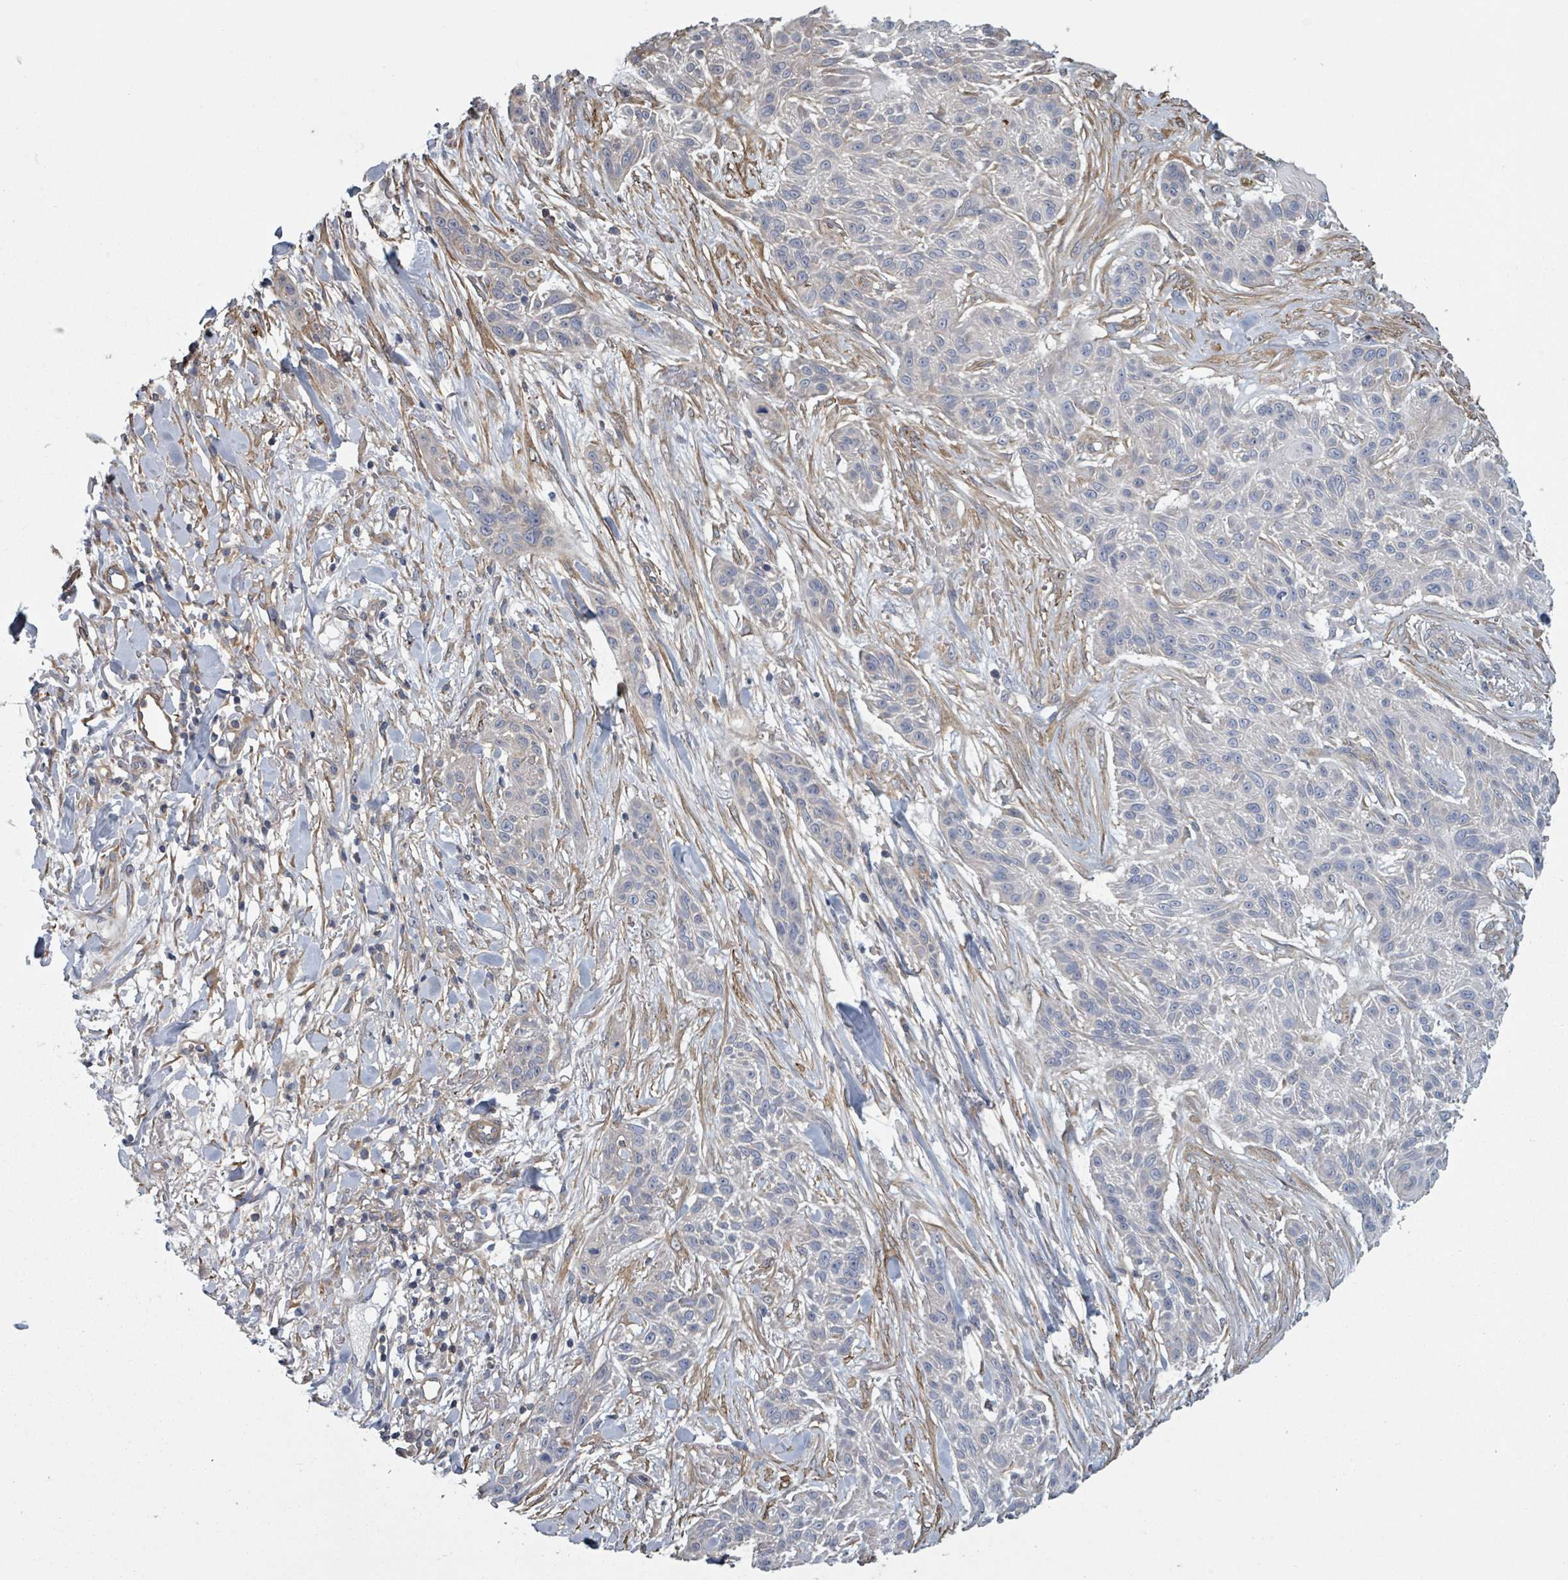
{"staining": {"intensity": "negative", "quantity": "none", "location": "none"}, "tissue": "skin cancer", "cell_type": "Tumor cells", "image_type": "cancer", "snomed": [{"axis": "morphology", "description": "Squamous cell carcinoma, NOS"}, {"axis": "topography", "description": "Skin"}], "caption": "Human squamous cell carcinoma (skin) stained for a protein using IHC reveals no expression in tumor cells.", "gene": "ADCK1", "patient": {"sex": "male", "age": 86}}